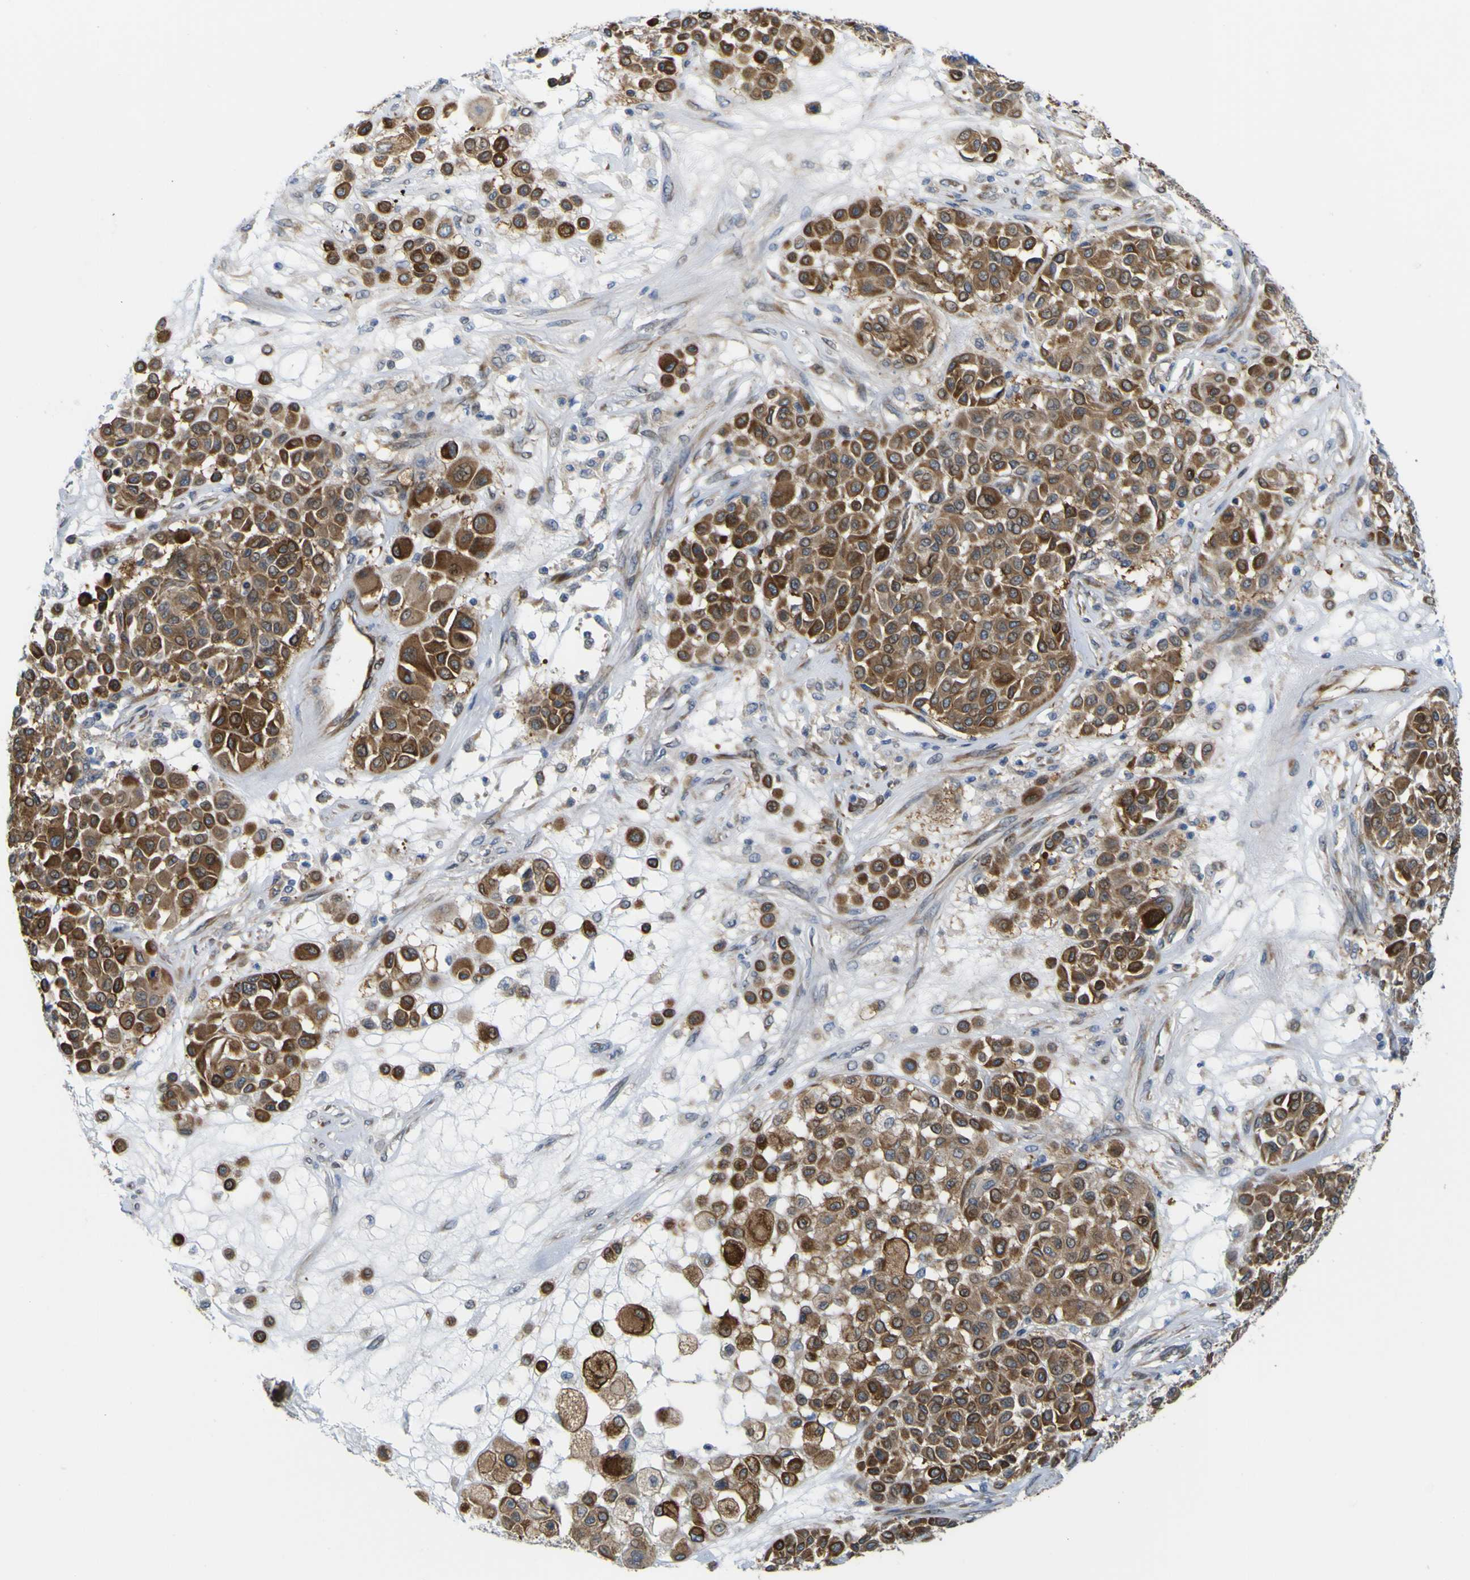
{"staining": {"intensity": "moderate", "quantity": ">75%", "location": "cytoplasmic/membranous"}, "tissue": "melanoma", "cell_type": "Tumor cells", "image_type": "cancer", "snomed": [{"axis": "morphology", "description": "Malignant melanoma, Metastatic site"}, {"axis": "topography", "description": "Soft tissue"}], "caption": "High-magnification brightfield microscopy of melanoma stained with DAB (3,3'-diaminobenzidine) (brown) and counterstained with hematoxylin (blue). tumor cells exhibit moderate cytoplasmic/membranous staining is identified in about>75% of cells. Immunohistochemistry stains the protein of interest in brown and the nuclei are stained blue.", "gene": "JPH1", "patient": {"sex": "male", "age": 41}}